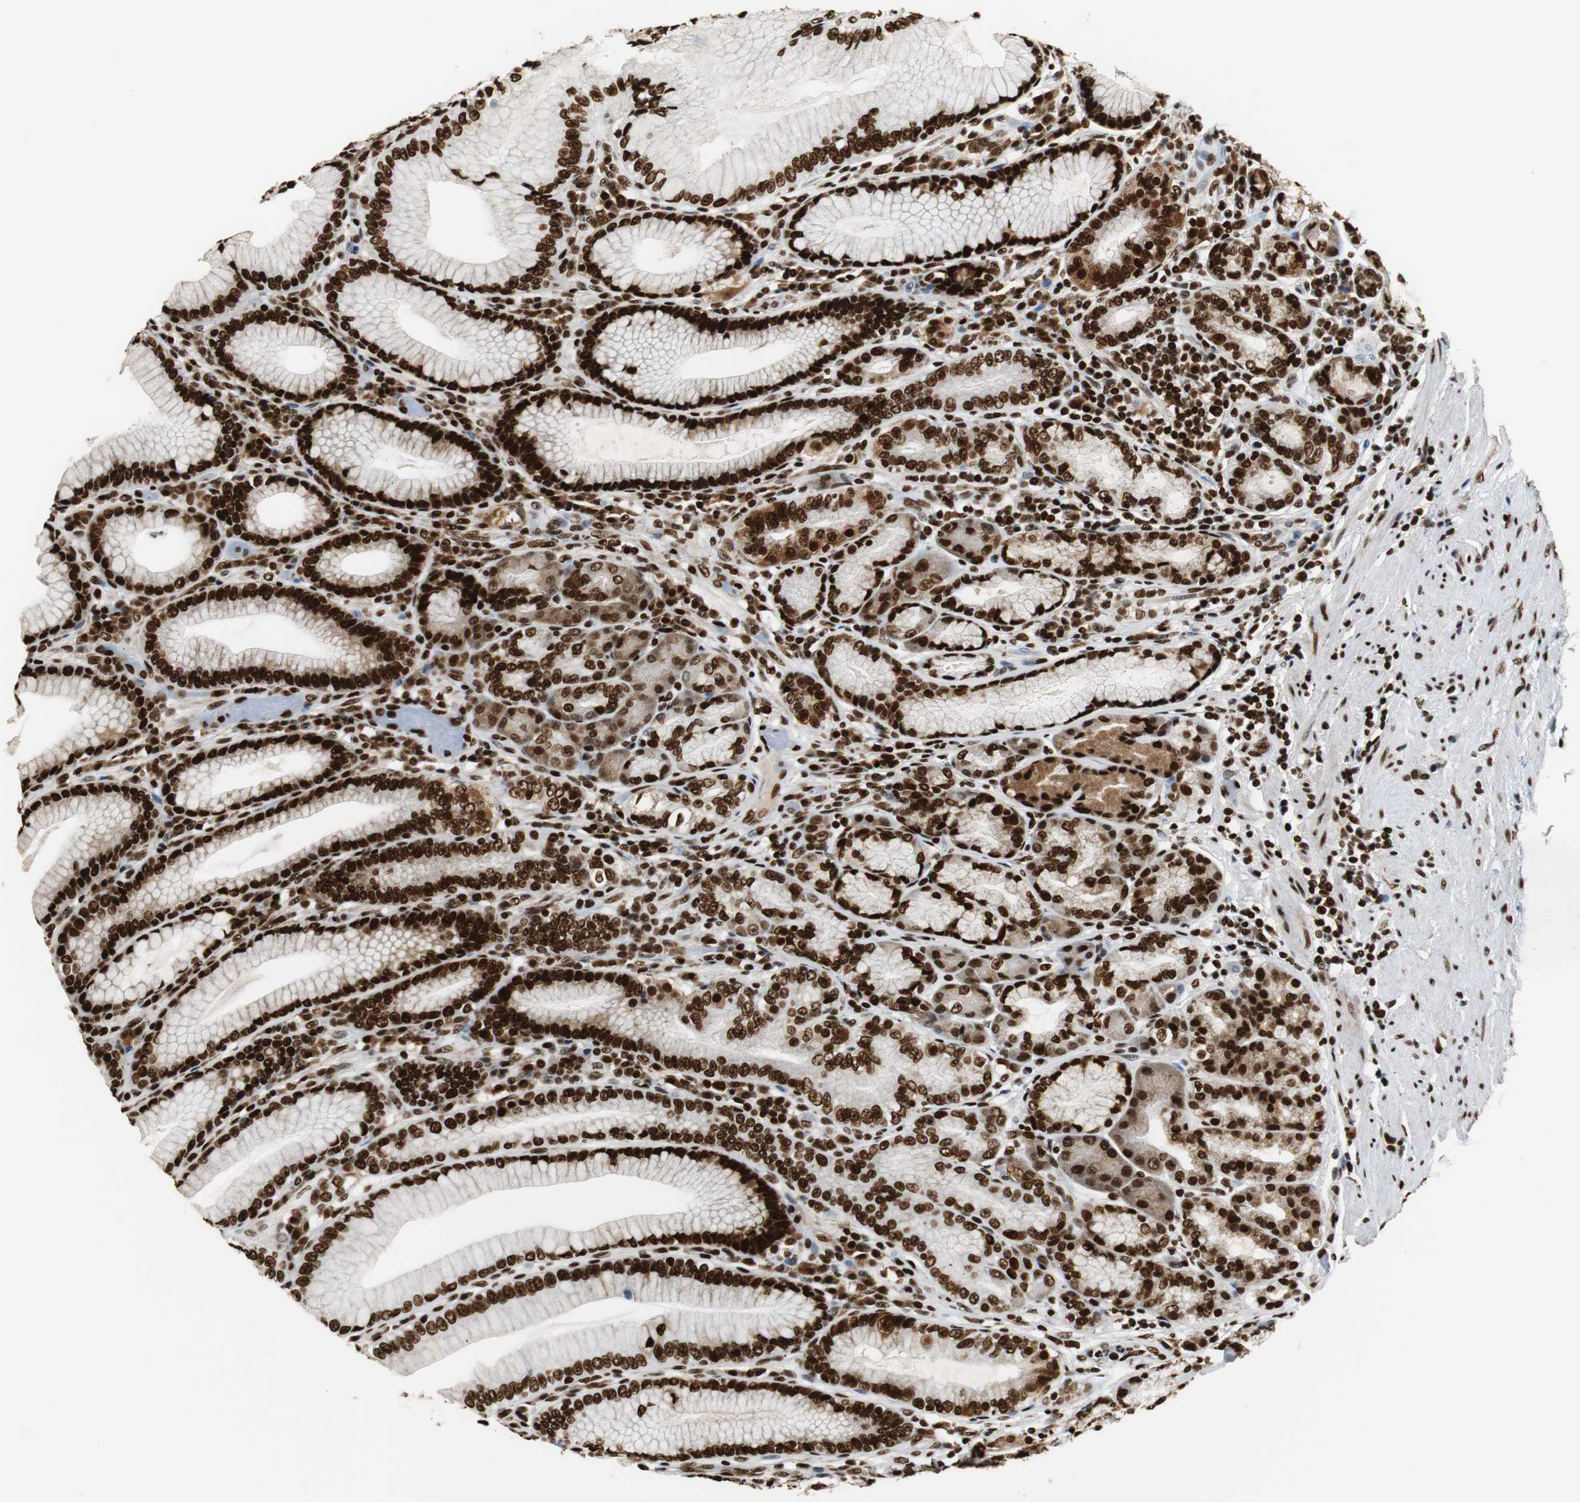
{"staining": {"intensity": "strong", "quantity": ">75%", "location": "cytoplasmic/membranous,nuclear"}, "tissue": "stomach", "cell_type": "Glandular cells", "image_type": "normal", "snomed": [{"axis": "morphology", "description": "Normal tissue, NOS"}, {"axis": "topography", "description": "Stomach, lower"}], "caption": "The immunohistochemical stain labels strong cytoplasmic/membranous,nuclear positivity in glandular cells of normal stomach.", "gene": "HDAC1", "patient": {"sex": "female", "age": 76}}